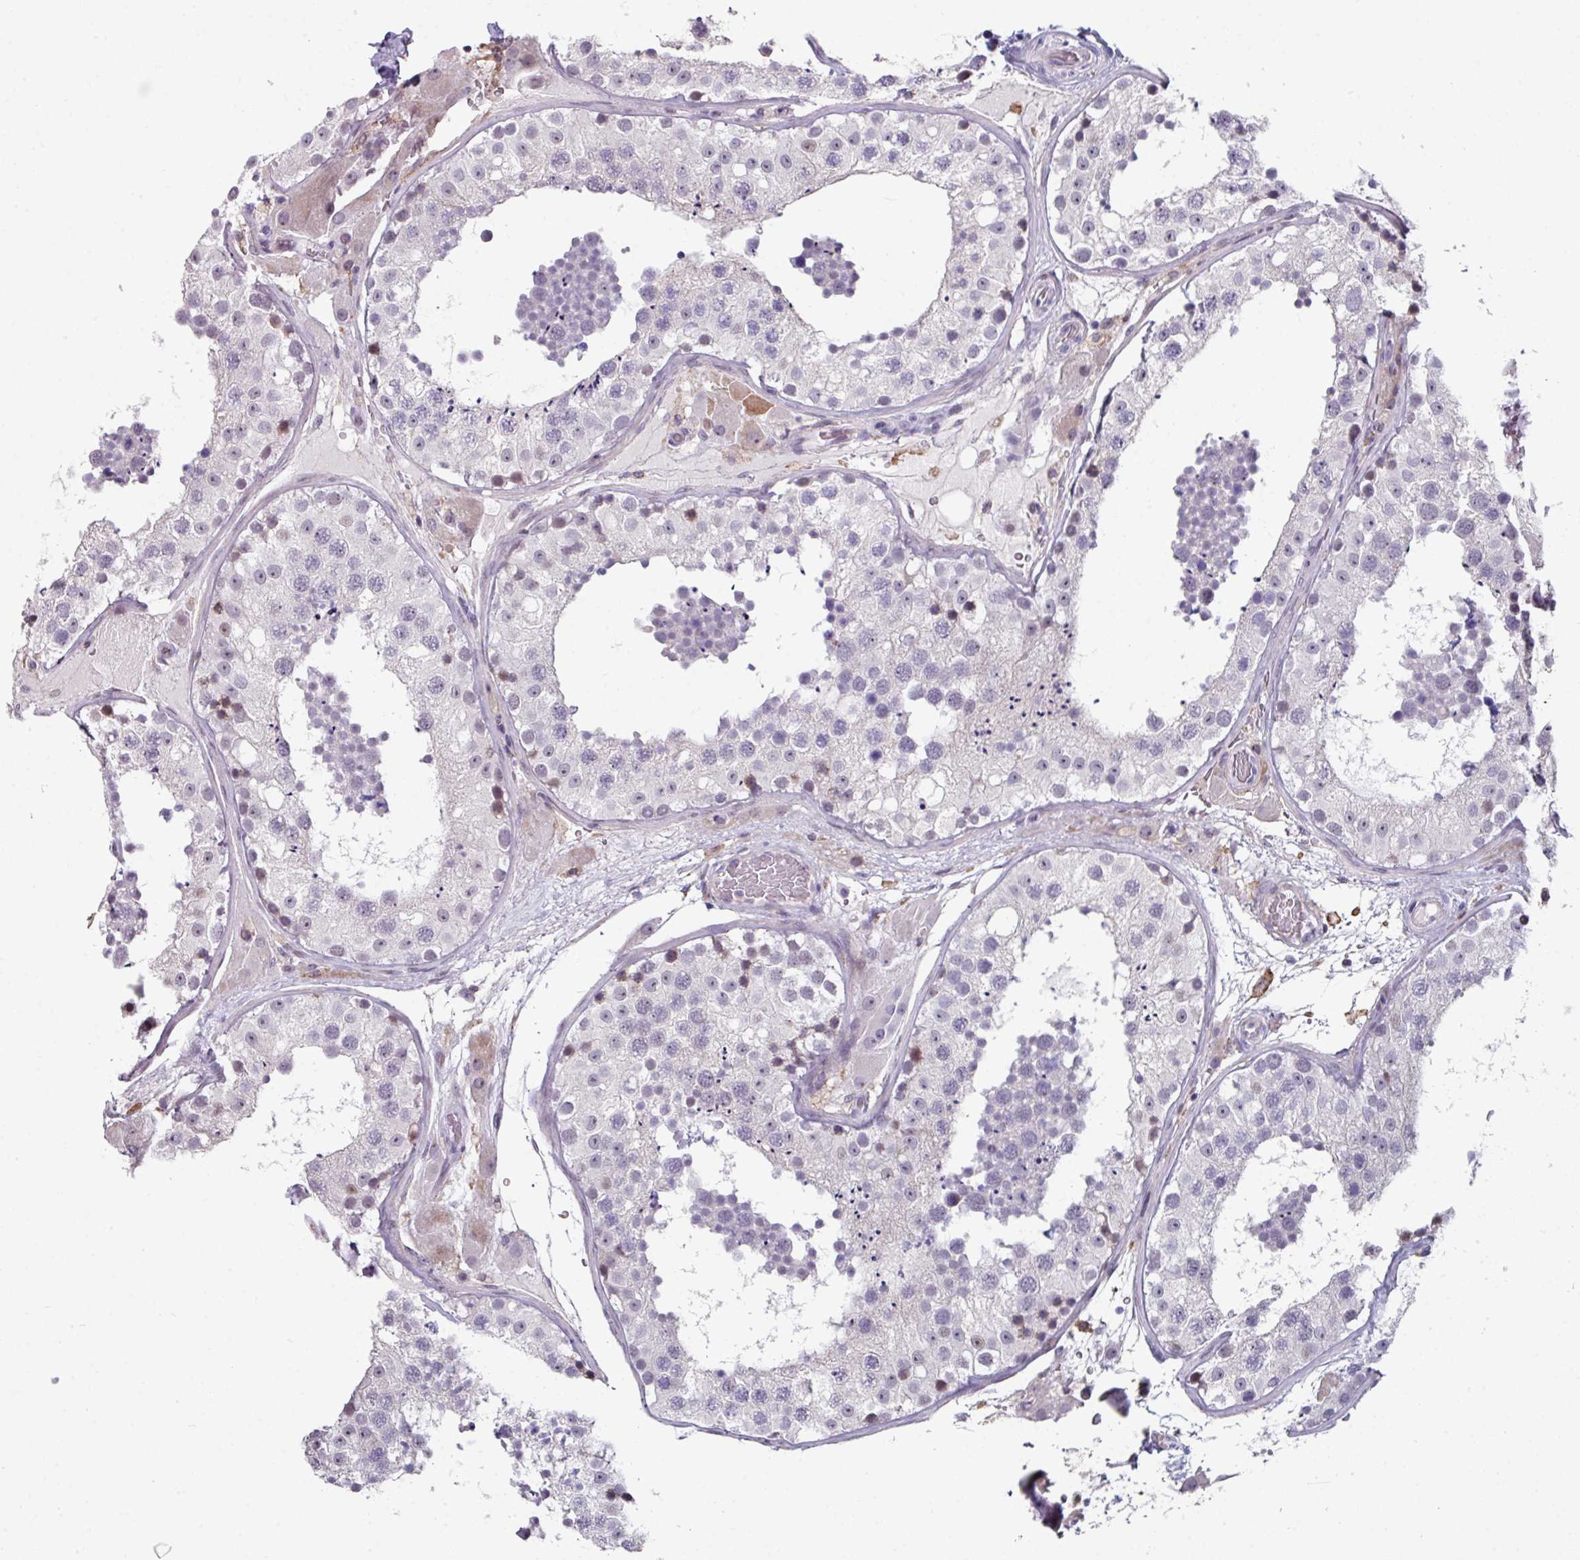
{"staining": {"intensity": "moderate", "quantity": "<25%", "location": "nuclear"}, "tissue": "testis", "cell_type": "Cells in seminiferous ducts", "image_type": "normal", "snomed": [{"axis": "morphology", "description": "Normal tissue, NOS"}, {"axis": "topography", "description": "Testis"}], "caption": "IHC histopathology image of unremarkable testis: human testis stained using immunohistochemistry (IHC) displays low levels of moderate protein expression localized specifically in the nuclear of cells in seminiferous ducts, appearing as a nuclear brown color.", "gene": "BMS1", "patient": {"sex": "male", "age": 26}}